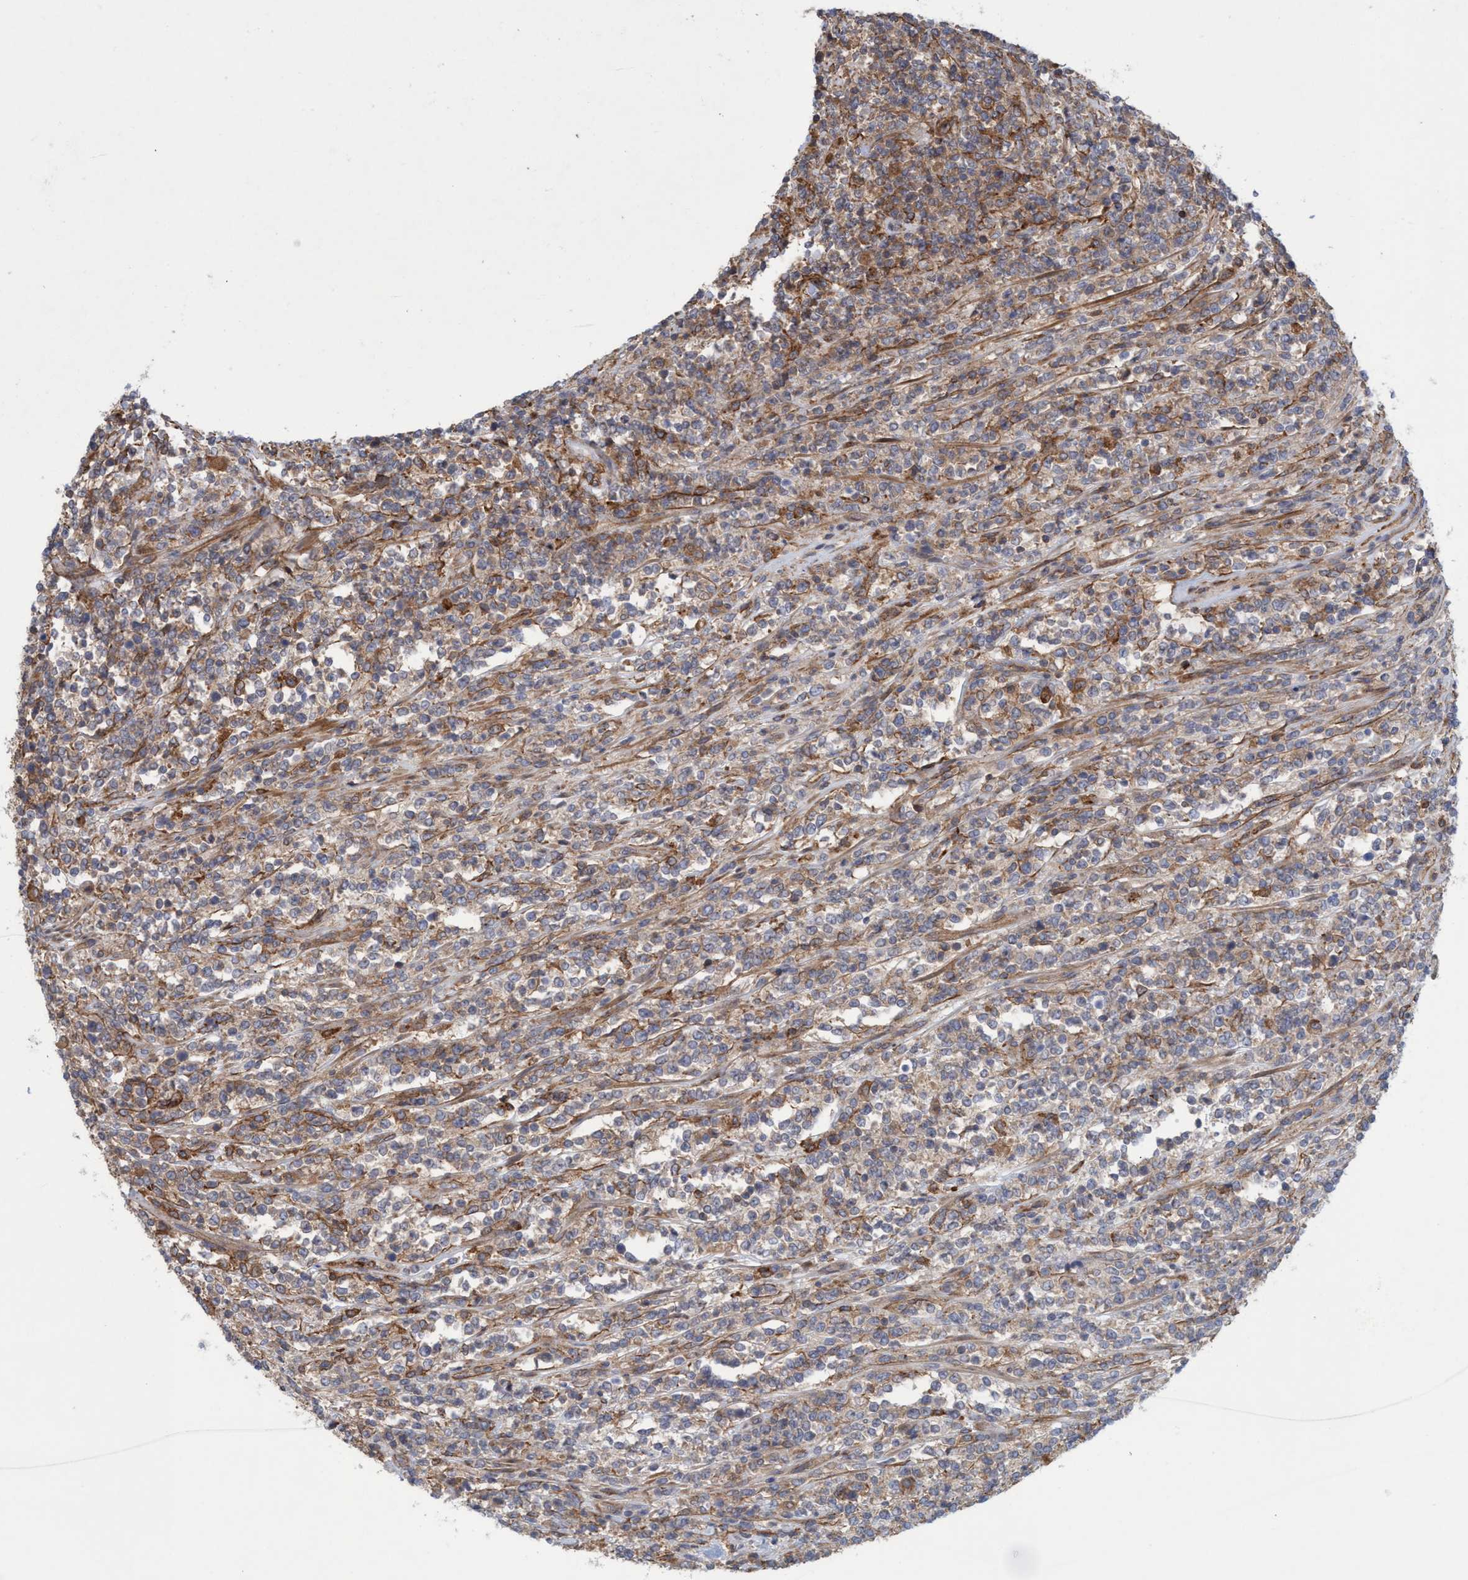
{"staining": {"intensity": "moderate", "quantity": ">75%", "location": "cytoplasmic/membranous"}, "tissue": "lymphoma", "cell_type": "Tumor cells", "image_type": "cancer", "snomed": [{"axis": "morphology", "description": "Malignant lymphoma, non-Hodgkin's type, High grade"}, {"axis": "topography", "description": "Soft tissue"}], "caption": "IHC photomicrograph of lymphoma stained for a protein (brown), which displays medium levels of moderate cytoplasmic/membranous expression in approximately >75% of tumor cells.", "gene": "SPECC1", "patient": {"sex": "male", "age": 18}}